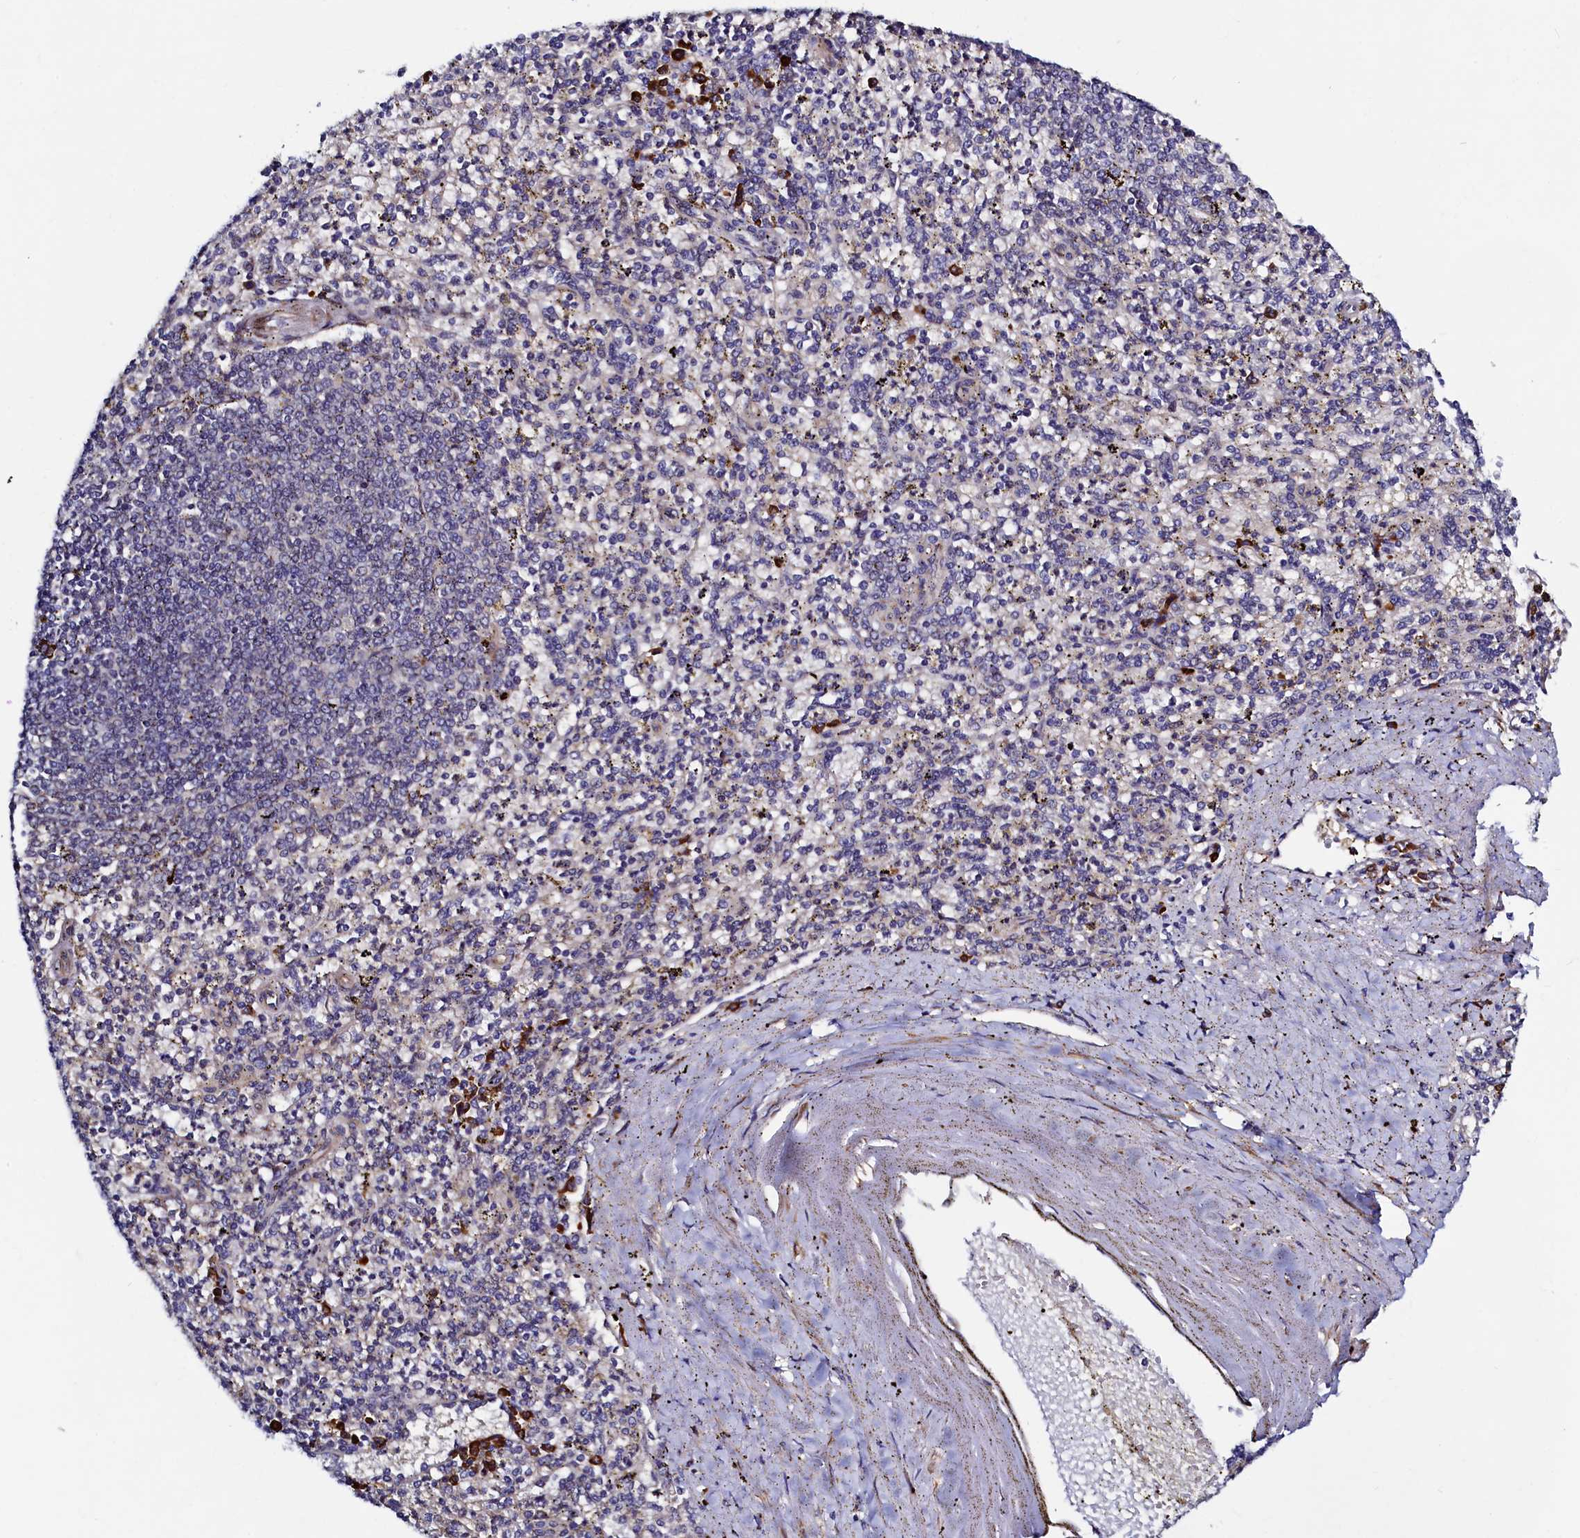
{"staining": {"intensity": "negative", "quantity": "none", "location": "none"}, "tissue": "spleen", "cell_type": "Cells in red pulp", "image_type": "normal", "snomed": [{"axis": "morphology", "description": "Normal tissue, NOS"}, {"axis": "topography", "description": "Spleen"}], "caption": "IHC histopathology image of benign human spleen stained for a protein (brown), which reveals no positivity in cells in red pulp.", "gene": "SLC16A14", "patient": {"sex": "male", "age": 72}}